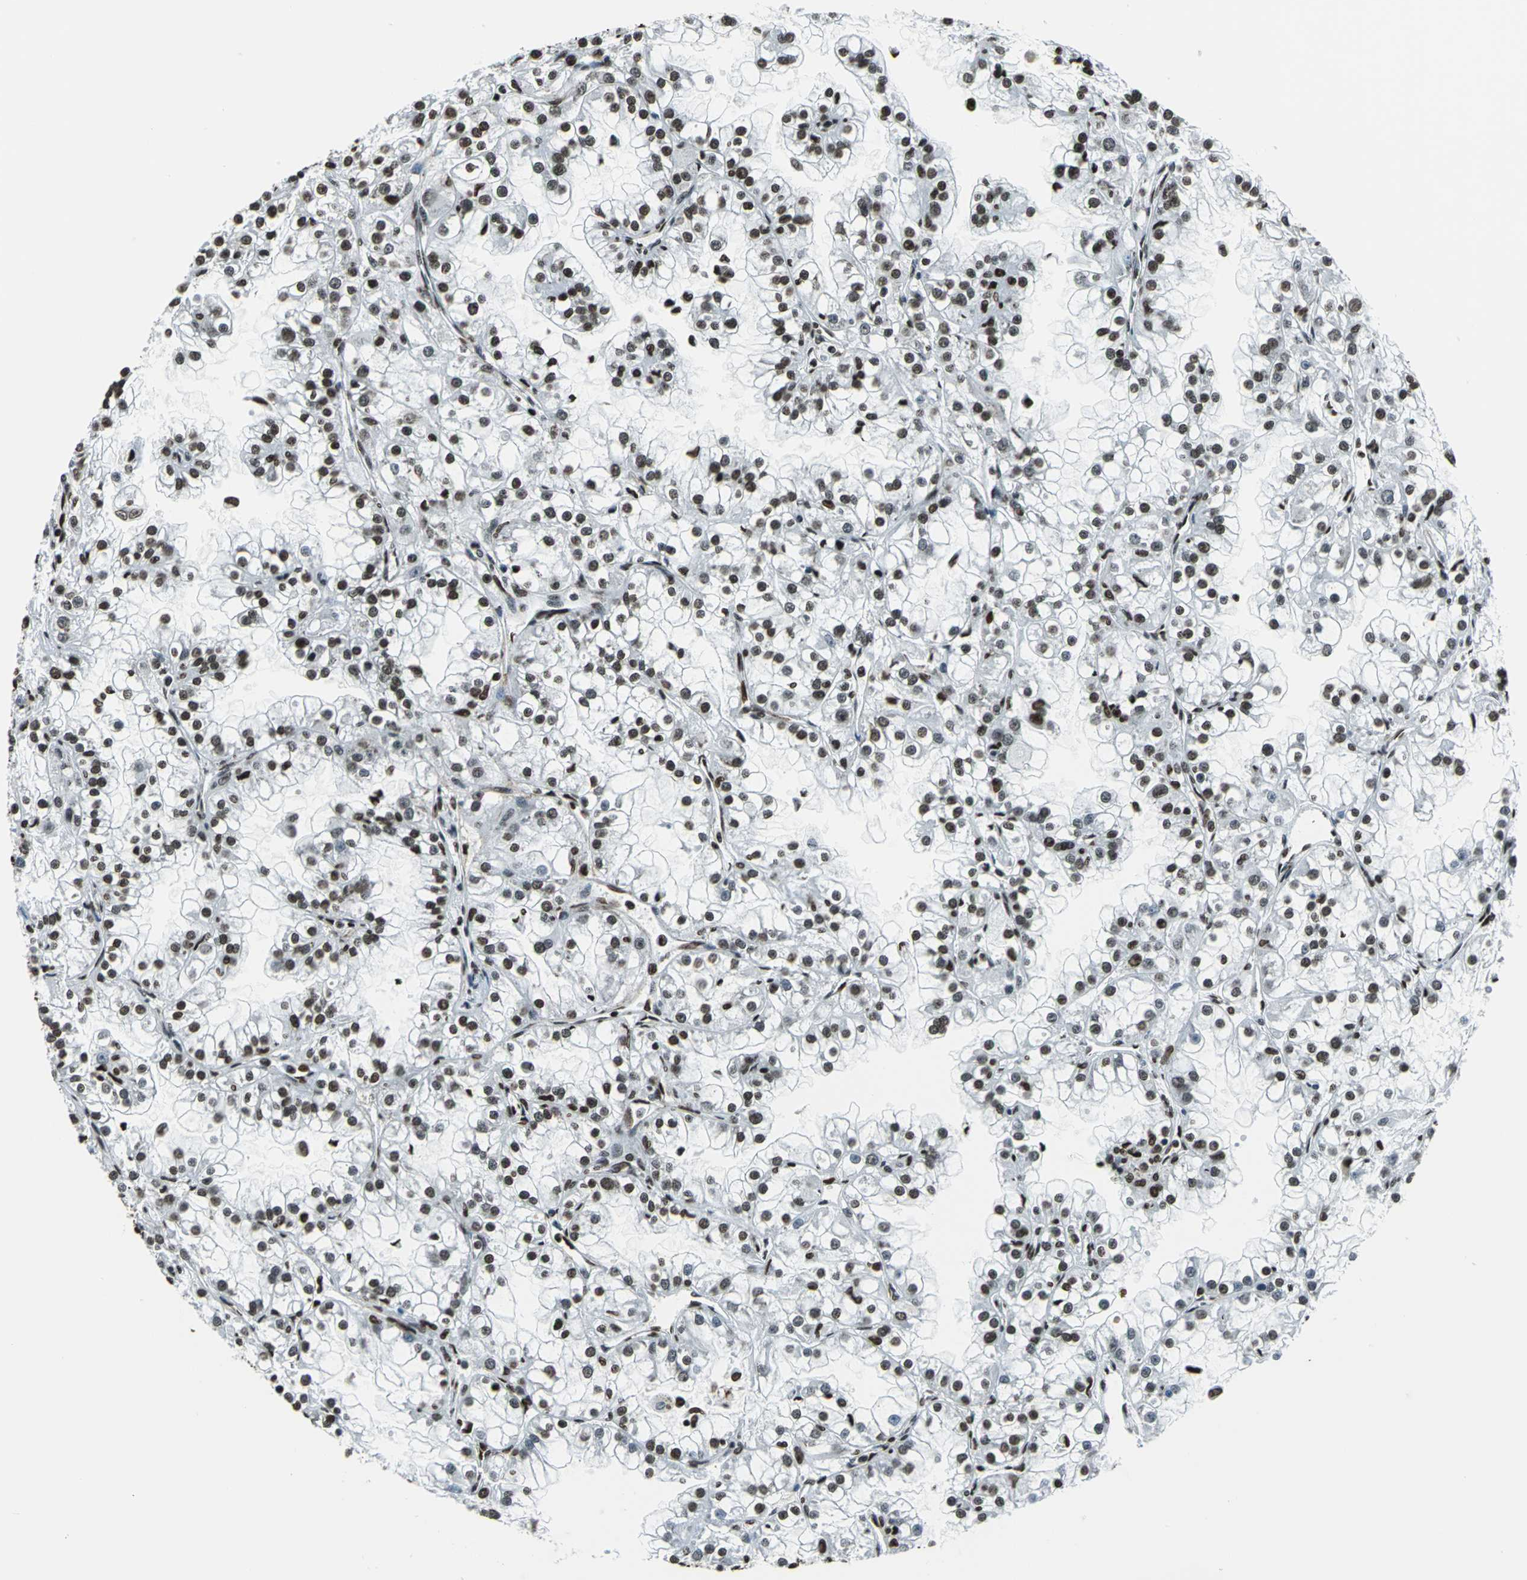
{"staining": {"intensity": "strong", "quantity": ">75%", "location": "nuclear"}, "tissue": "renal cancer", "cell_type": "Tumor cells", "image_type": "cancer", "snomed": [{"axis": "morphology", "description": "Adenocarcinoma, NOS"}, {"axis": "topography", "description": "Kidney"}], "caption": "About >75% of tumor cells in human renal cancer show strong nuclear protein expression as visualized by brown immunohistochemical staining.", "gene": "APEX1", "patient": {"sex": "female", "age": 52}}